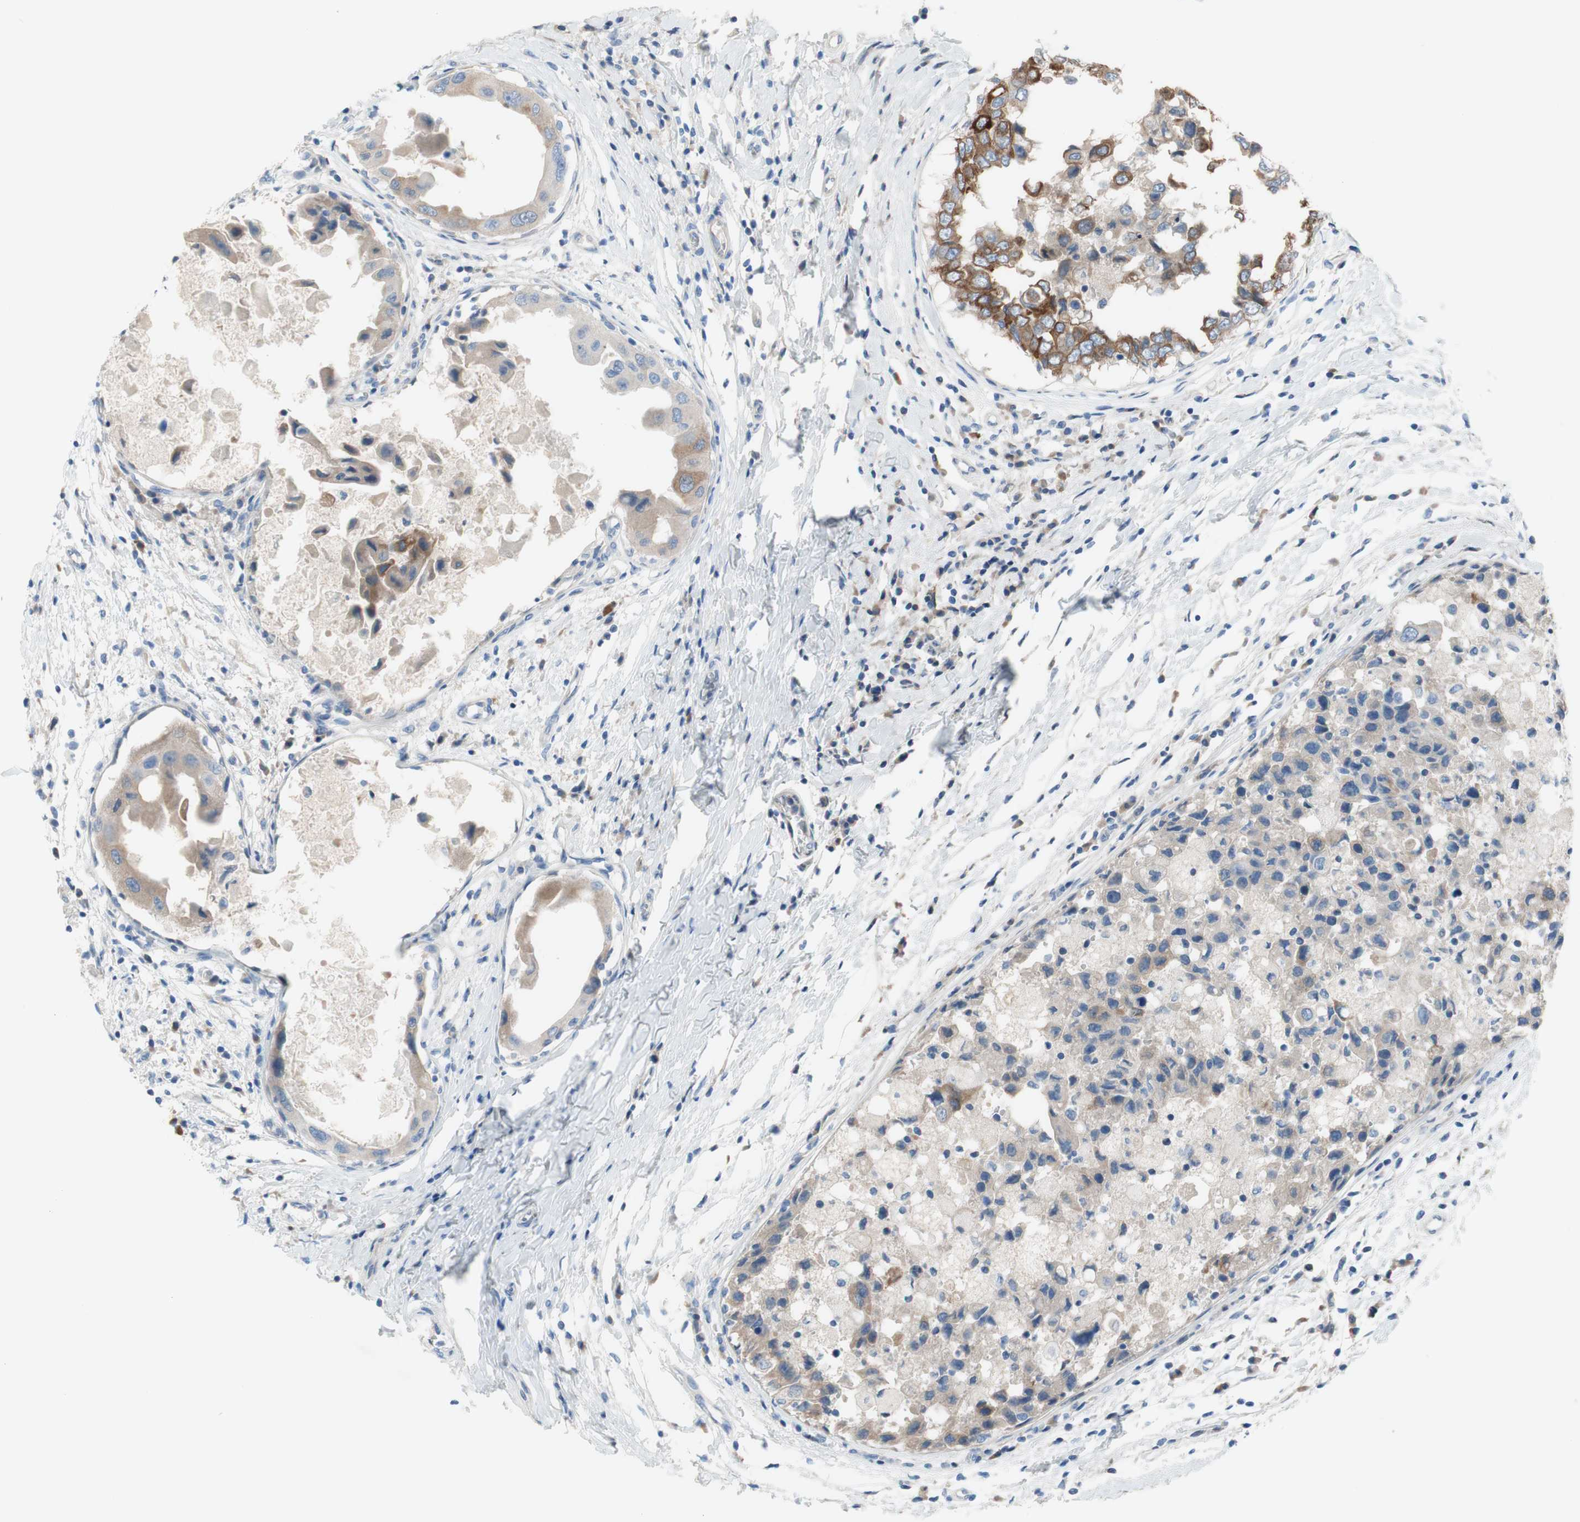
{"staining": {"intensity": "moderate", "quantity": "25%-75%", "location": "cytoplasmic/membranous"}, "tissue": "breast cancer", "cell_type": "Tumor cells", "image_type": "cancer", "snomed": [{"axis": "morphology", "description": "Duct carcinoma"}, {"axis": "topography", "description": "Breast"}], "caption": "Breast cancer stained with DAB immunohistochemistry (IHC) exhibits medium levels of moderate cytoplasmic/membranous positivity in approximately 25%-75% of tumor cells. Nuclei are stained in blue.", "gene": "FDFT1", "patient": {"sex": "female", "age": 27}}